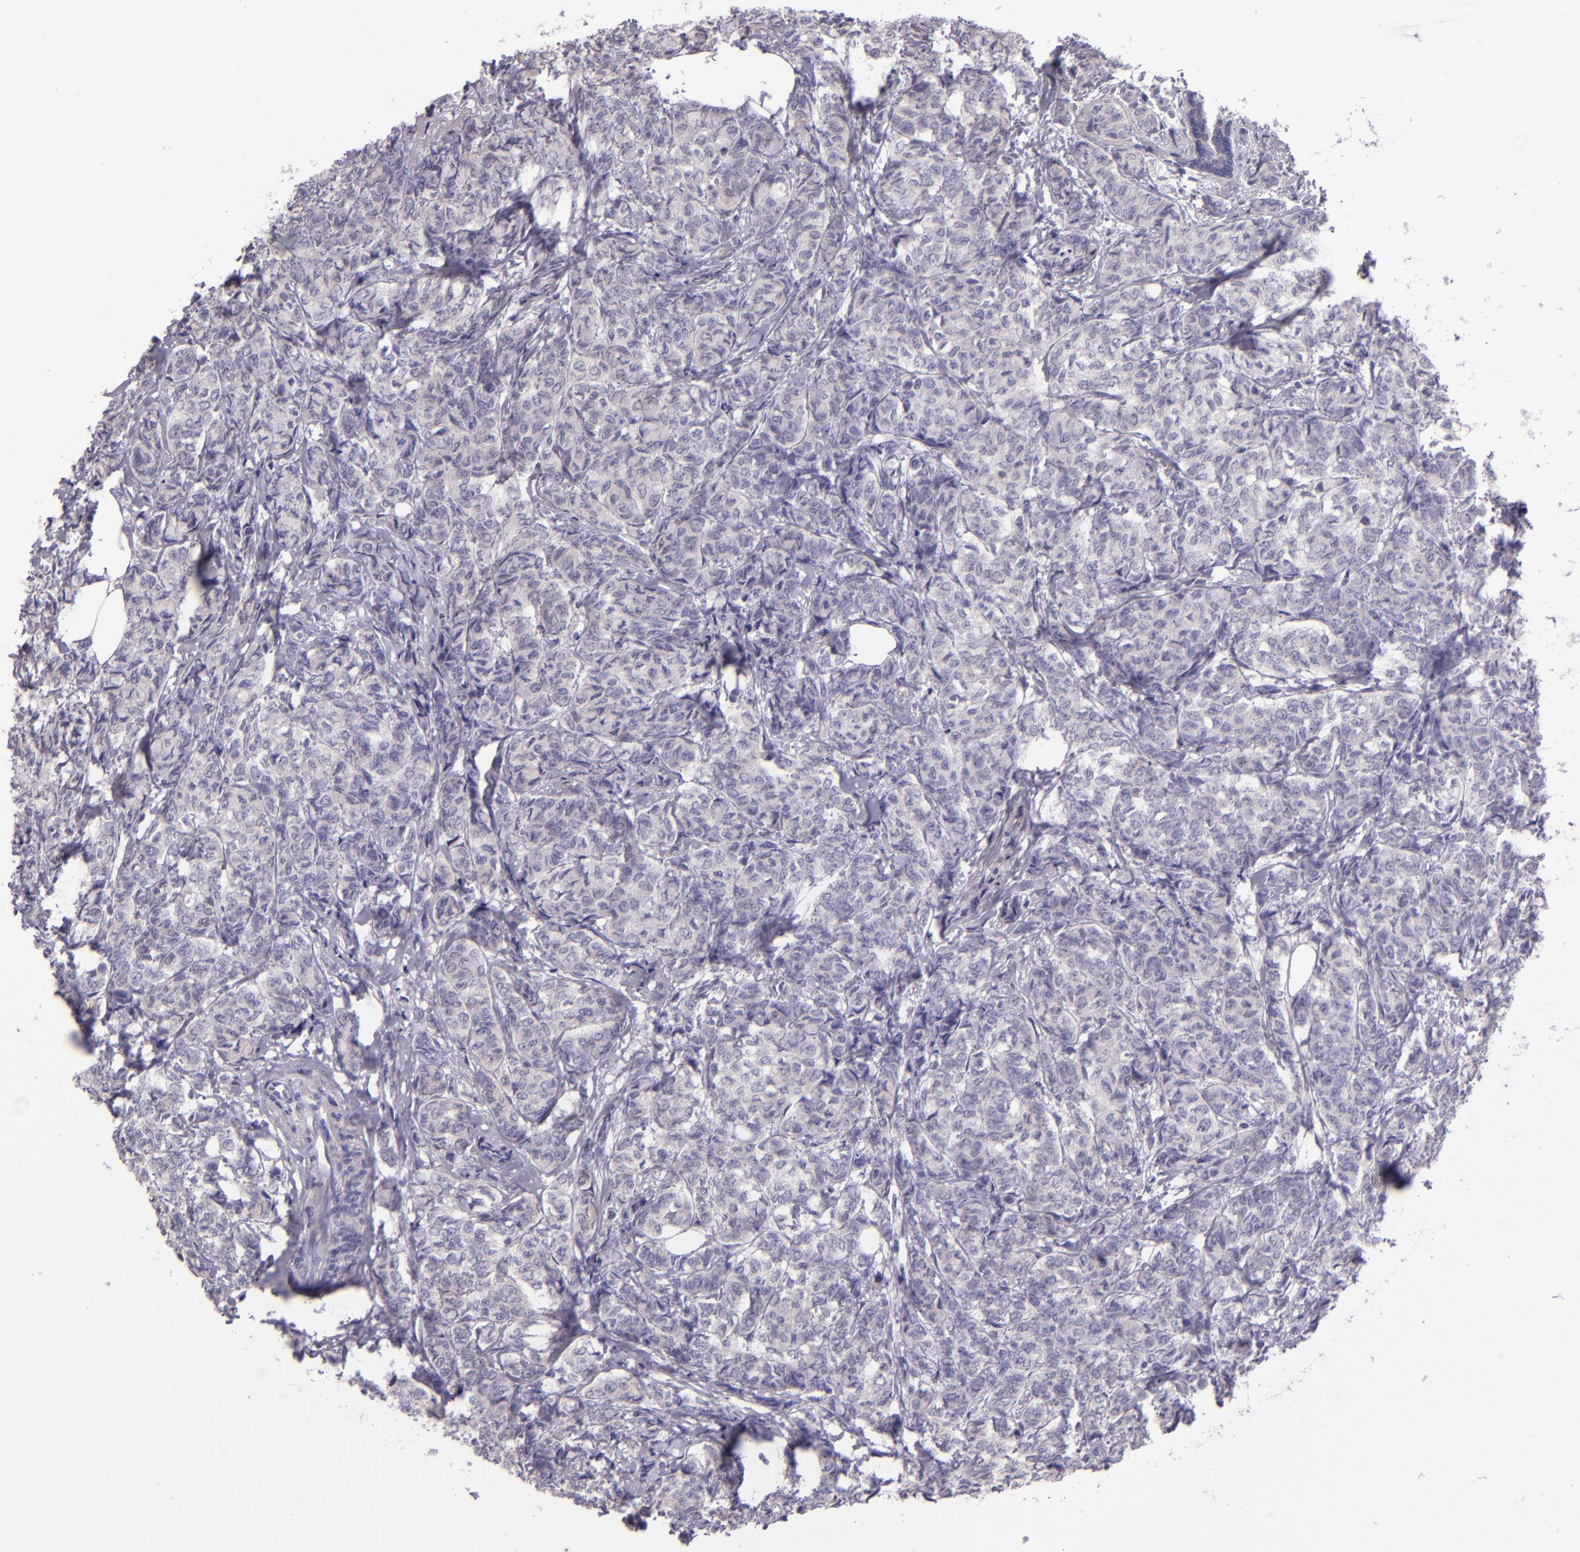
{"staining": {"intensity": "negative", "quantity": "none", "location": "none"}, "tissue": "breast cancer", "cell_type": "Tumor cells", "image_type": "cancer", "snomed": [{"axis": "morphology", "description": "Lobular carcinoma"}, {"axis": "topography", "description": "Breast"}], "caption": "This is an IHC photomicrograph of lobular carcinoma (breast). There is no positivity in tumor cells.", "gene": "SNCB", "patient": {"sex": "female", "age": 60}}